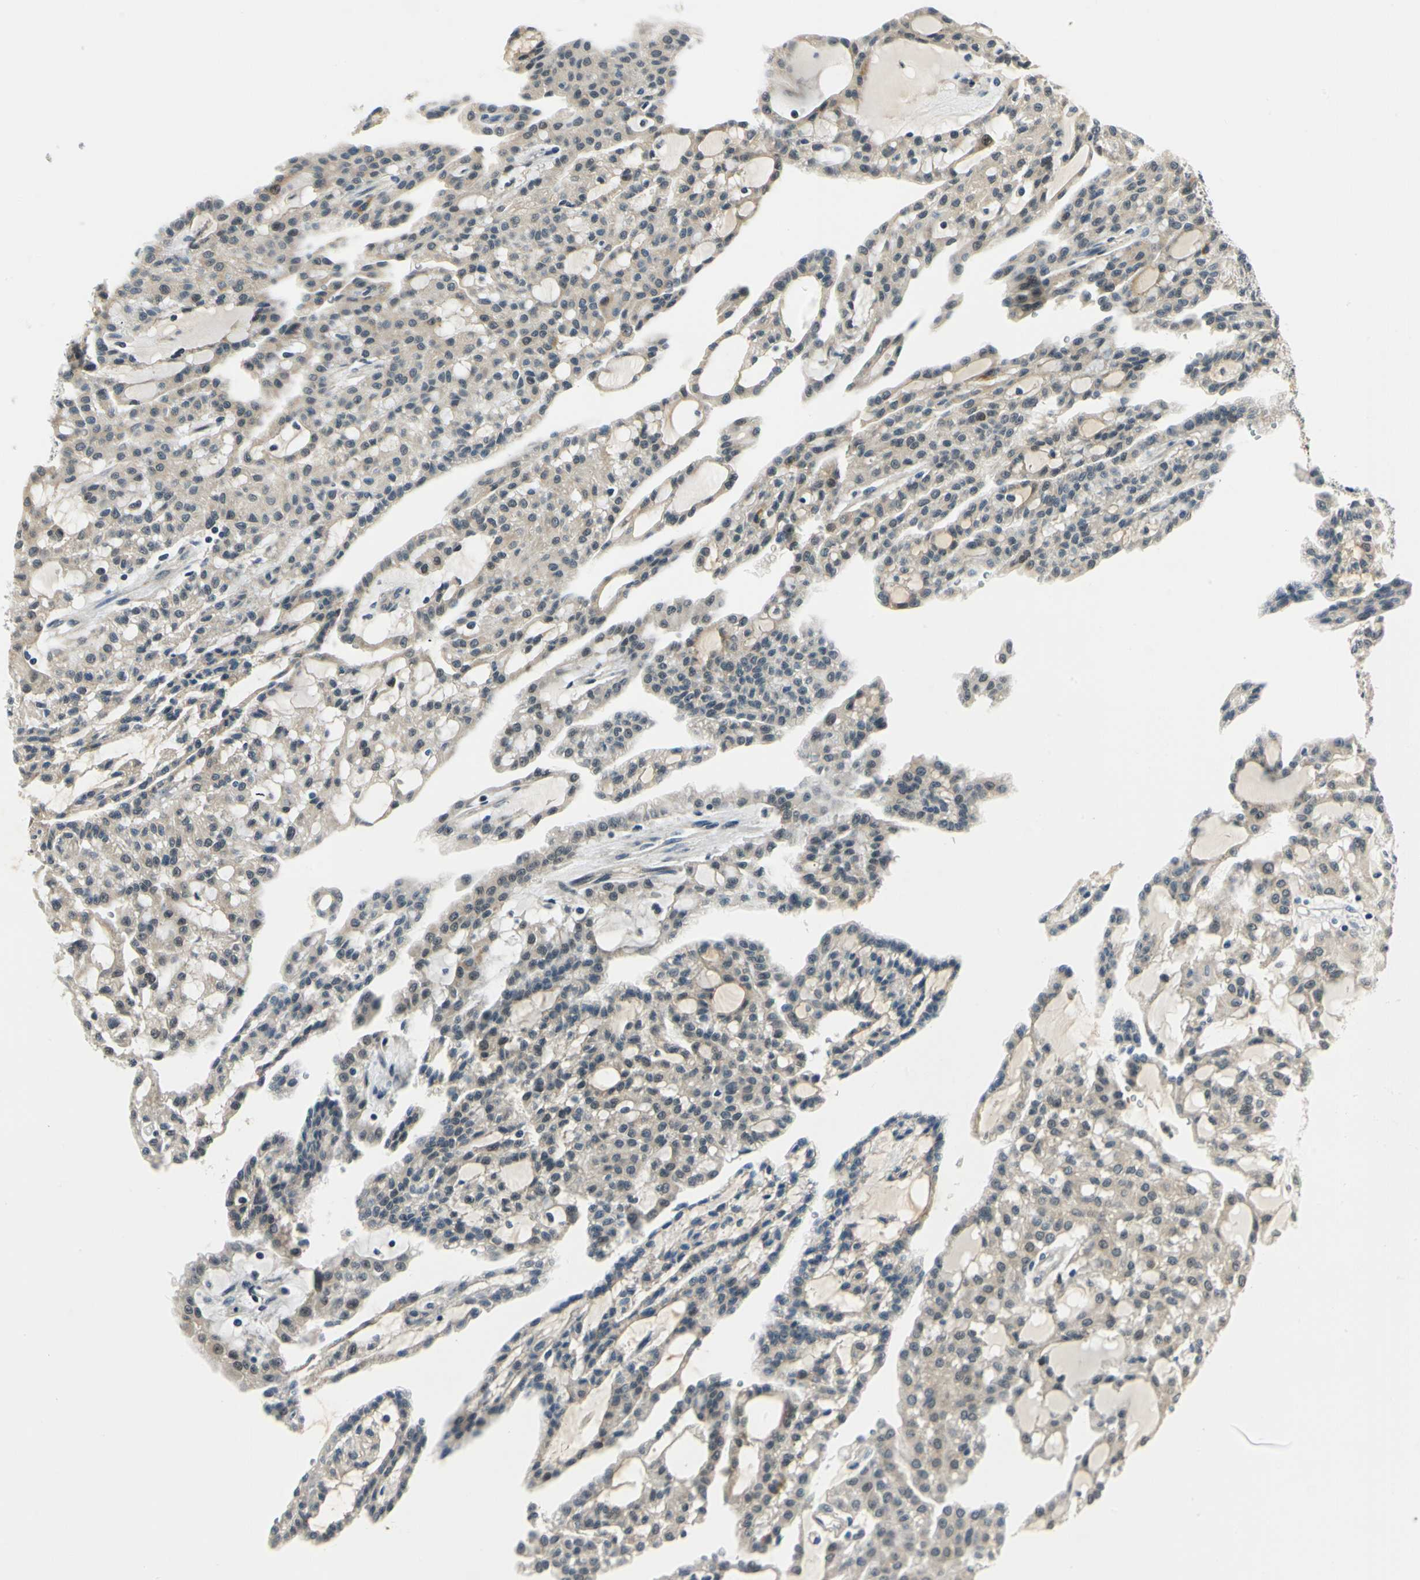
{"staining": {"intensity": "weak", "quantity": "<25%", "location": "cytoplasmic/membranous"}, "tissue": "renal cancer", "cell_type": "Tumor cells", "image_type": "cancer", "snomed": [{"axis": "morphology", "description": "Adenocarcinoma, NOS"}, {"axis": "topography", "description": "Kidney"}], "caption": "DAB (3,3'-diaminobenzidine) immunohistochemical staining of human renal cancer (adenocarcinoma) demonstrates no significant expression in tumor cells.", "gene": "PDK2", "patient": {"sex": "male", "age": 63}}